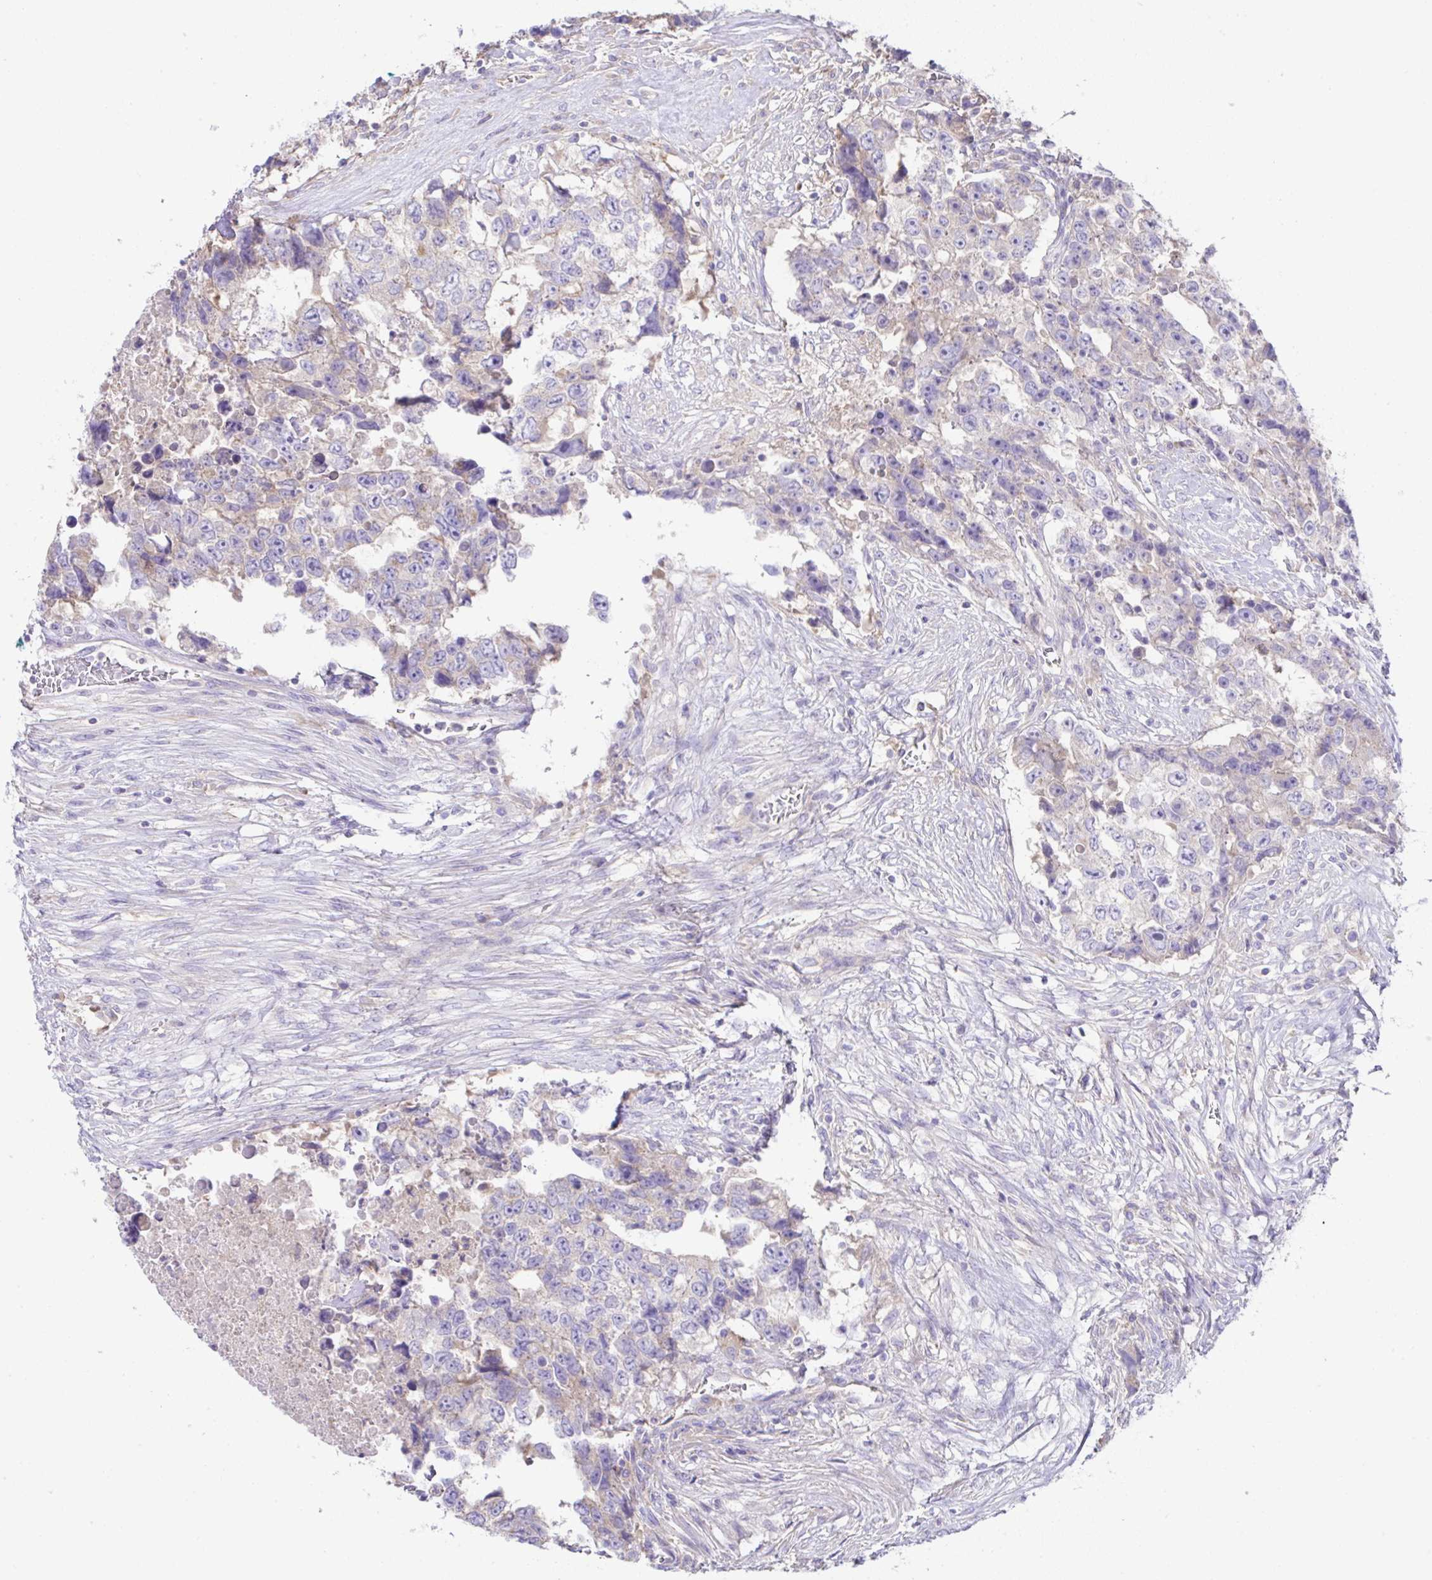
{"staining": {"intensity": "weak", "quantity": "<25%", "location": "cytoplasmic/membranous"}, "tissue": "testis cancer", "cell_type": "Tumor cells", "image_type": "cancer", "snomed": [{"axis": "morphology", "description": "Carcinoma, Embryonal, NOS"}, {"axis": "topography", "description": "Testis"}], "caption": "Immunohistochemistry (IHC) of embryonal carcinoma (testis) demonstrates no expression in tumor cells.", "gene": "OR4P4", "patient": {"sex": "male", "age": 24}}